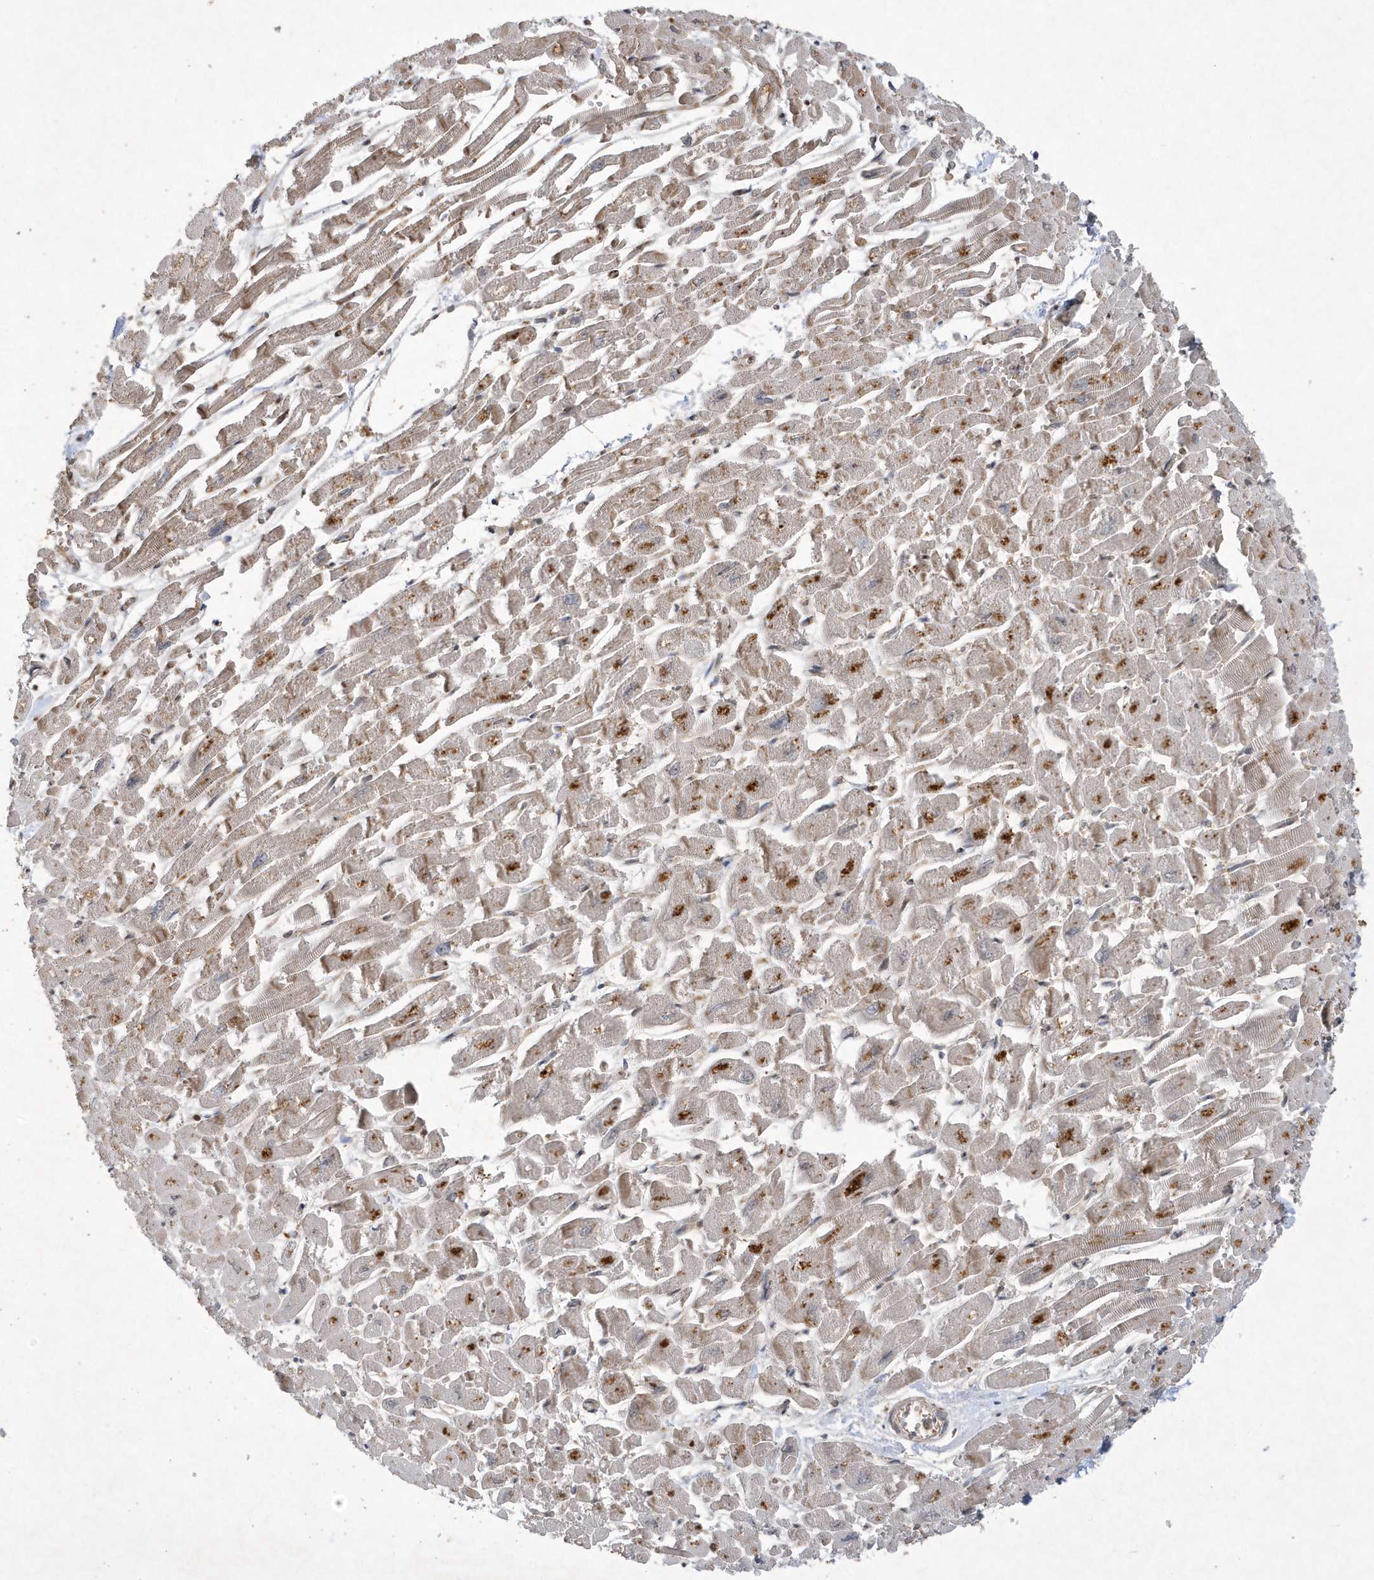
{"staining": {"intensity": "moderate", "quantity": "25%-75%", "location": "cytoplasmic/membranous"}, "tissue": "heart muscle", "cell_type": "Cardiomyocytes", "image_type": "normal", "snomed": [{"axis": "morphology", "description": "Normal tissue, NOS"}, {"axis": "topography", "description": "Heart"}], "caption": "The photomicrograph demonstrates staining of benign heart muscle, revealing moderate cytoplasmic/membranous protein positivity (brown color) within cardiomyocytes.", "gene": "LAPTM4A", "patient": {"sex": "male", "age": 54}}